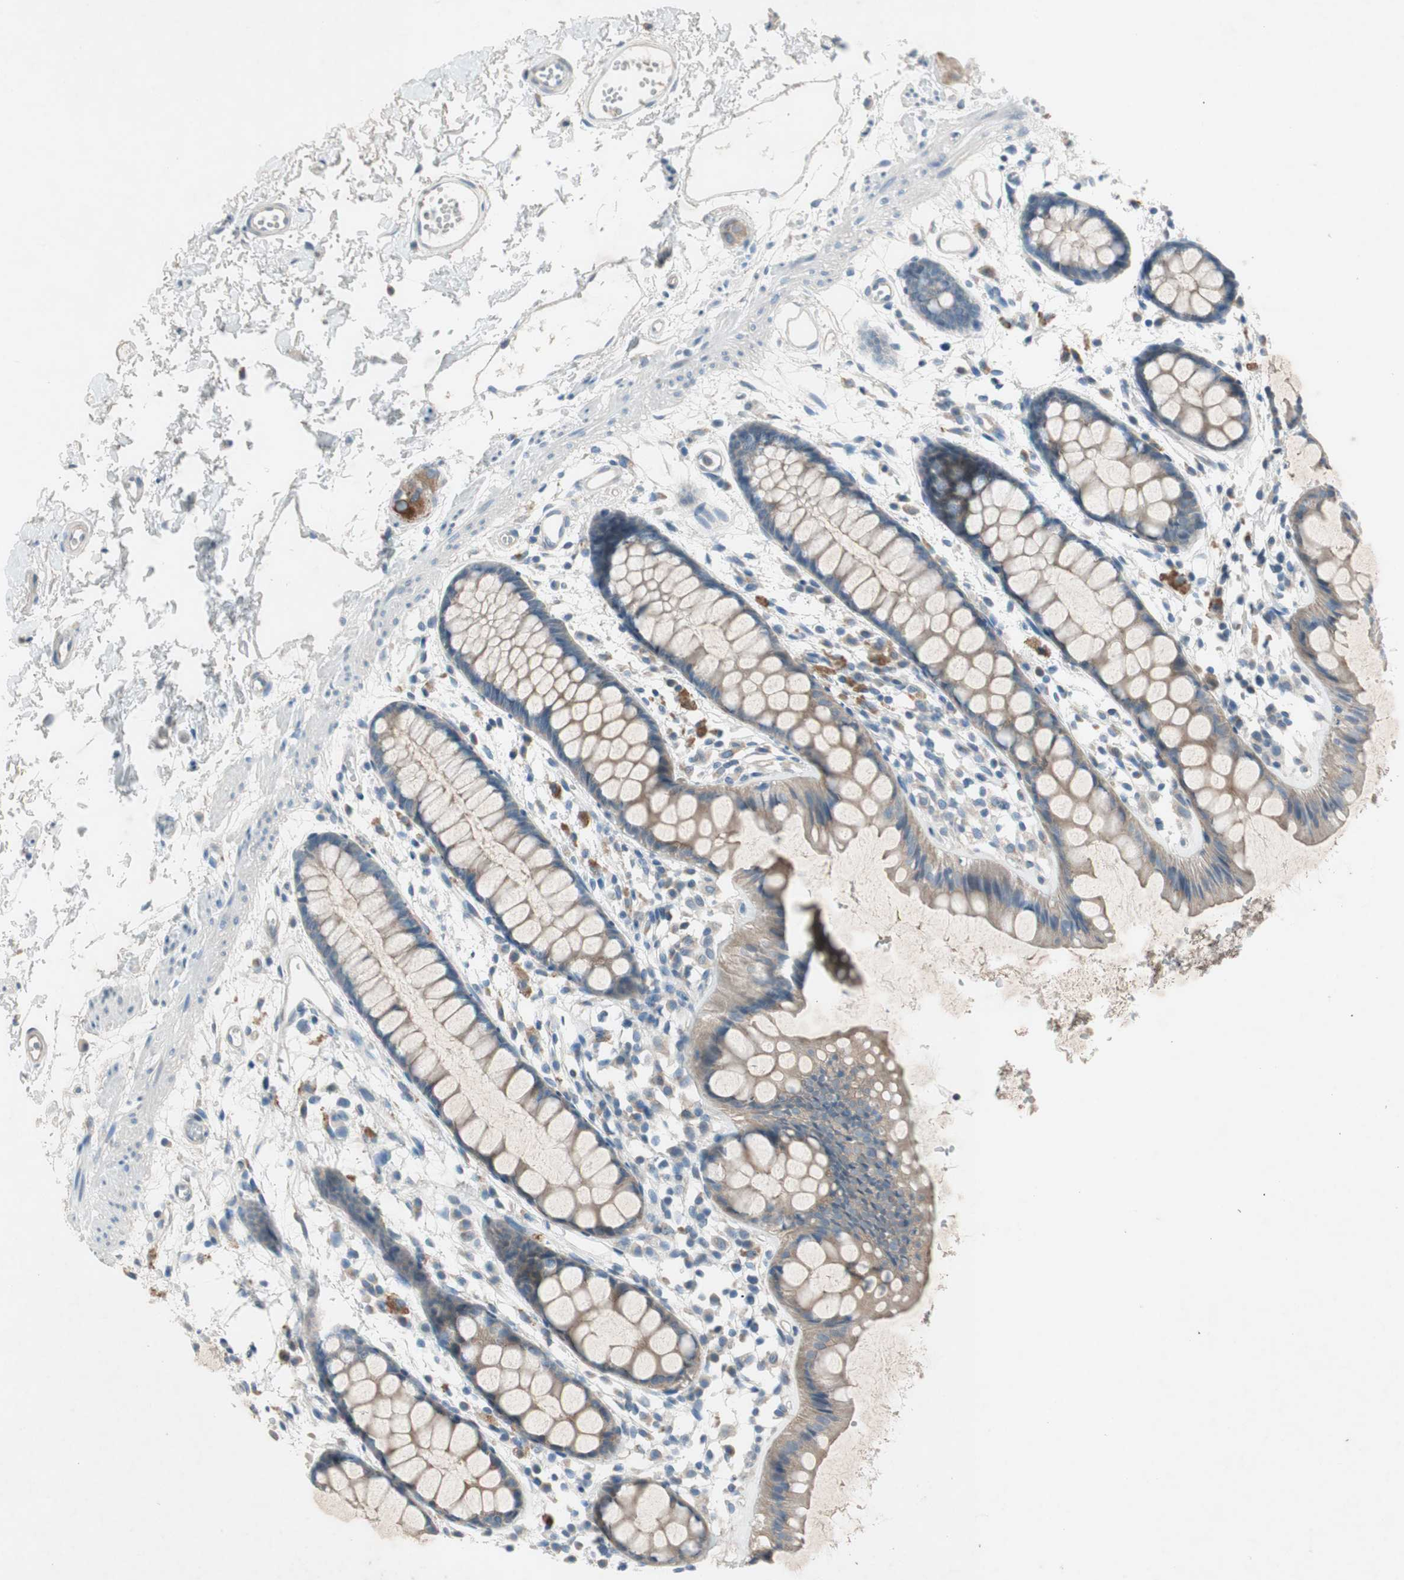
{"staining": {"intensity": "moderate", "quantity": ">75%", "location": "cytoplasmic/membranous"}, "tissue": "rectum", "cell_type": "Glandular cells", "image_type": "normal", "snomed": [{"axis": "morphology", "description": "Normal tissue, NOS"}, {"axis": "topography", "description": "Rectum"}], "caption": "Moderate cytoplasmic/membranous positivity is appreciated in about >75% of glandular cells in benign rectum. (brown staining indicates protein expression, while blue staining denotes nuclei).", "gene": "PRRG4", "patient": {"sex": "female", "age": 66}}